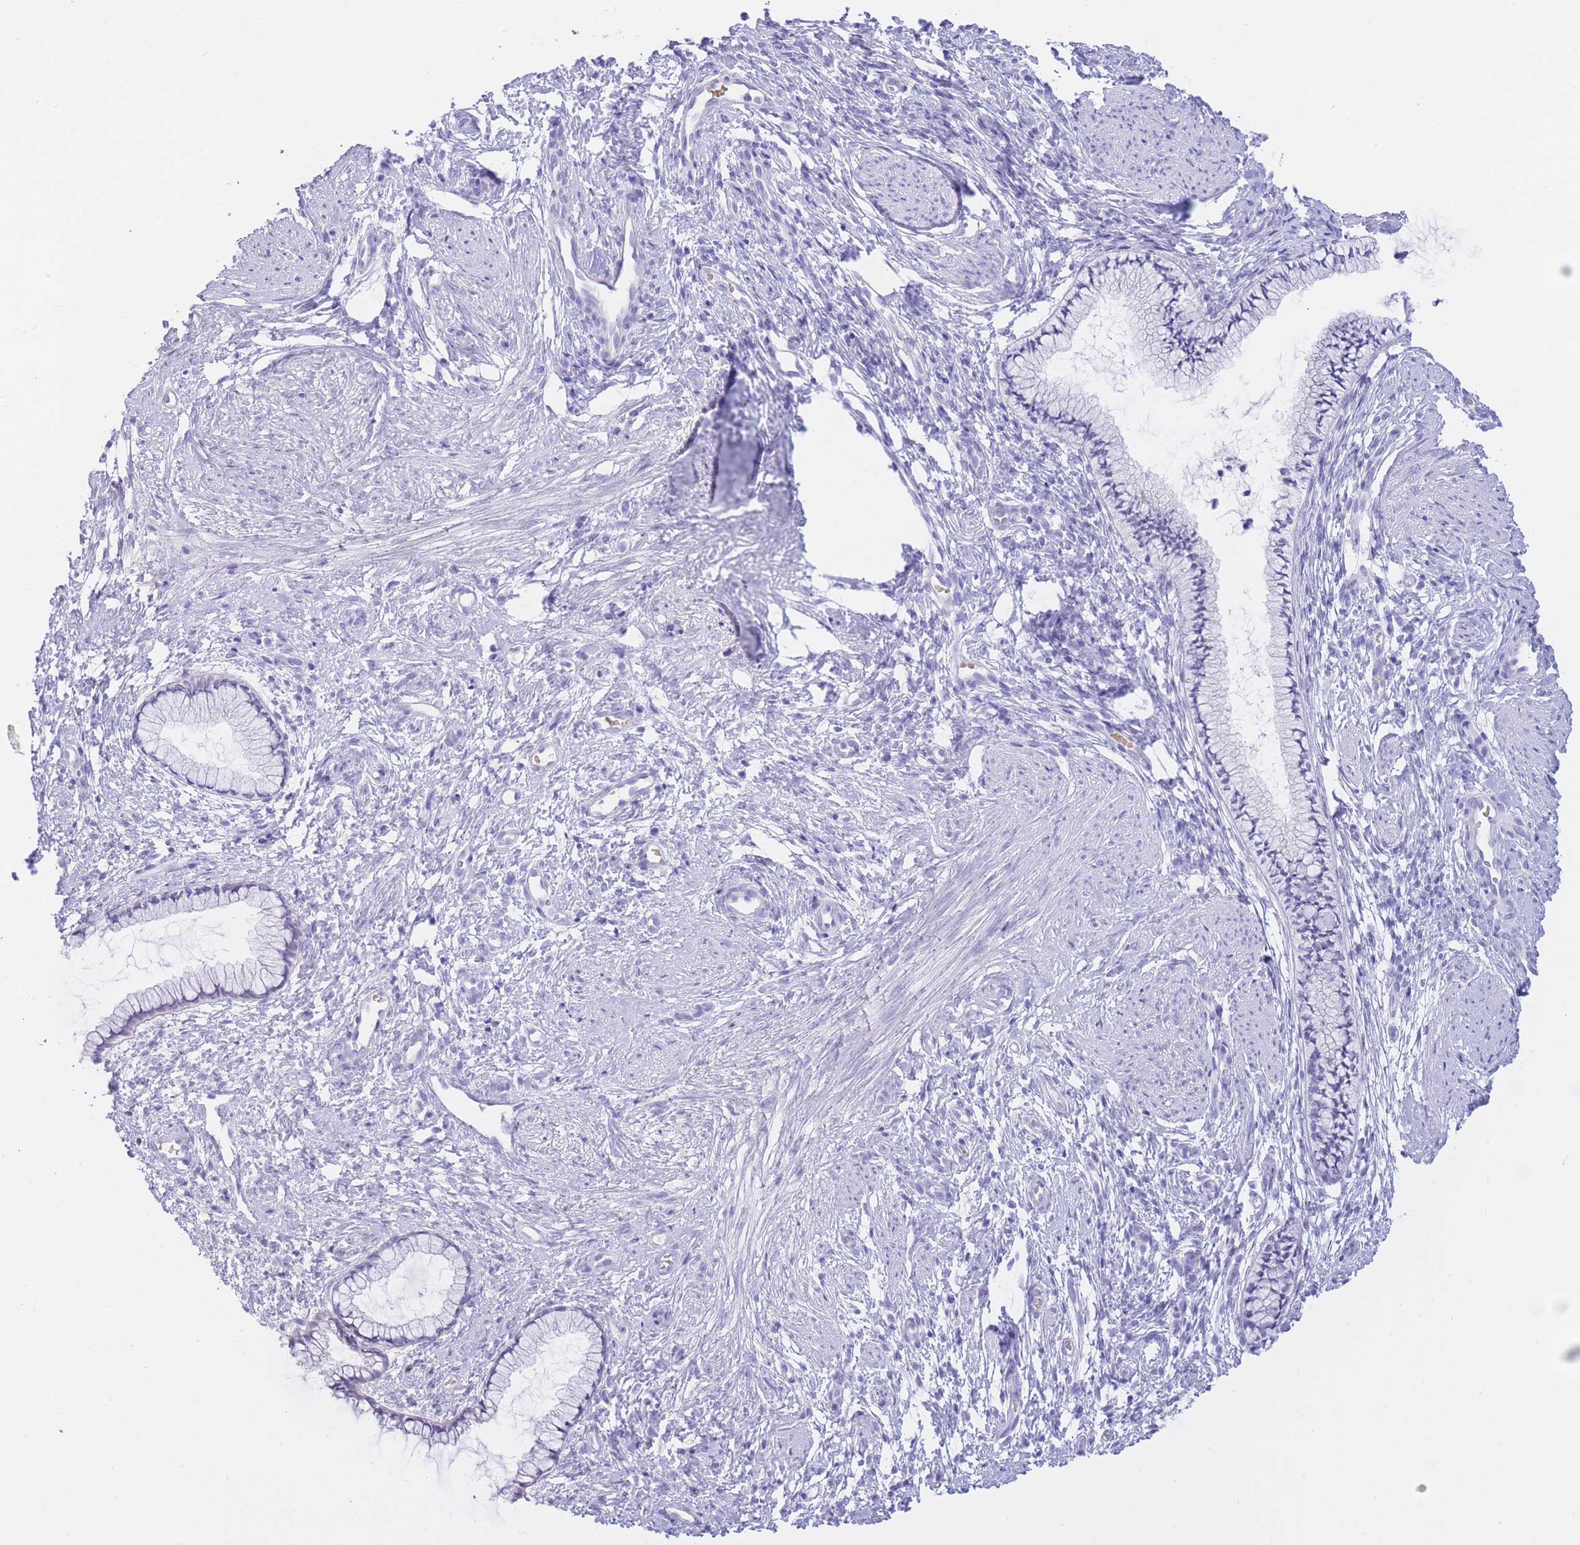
{"staining": {"intensity": "negative", "quantity": "none", "location": "none"}, "tissue": "cervix", "cell_type": "Glandular cells", "image_type": "normal", "snomed": [{"axis": "morphology", "description": "Normal tissue, NOS"}, {"axis": "topography", "description": "Cervix"}], "caption": "The micrograph displays no staining of glandular cells in unremarkable cervix.", "gene": "SSUH2", "patient": {"sex": "female", "age": 57}}